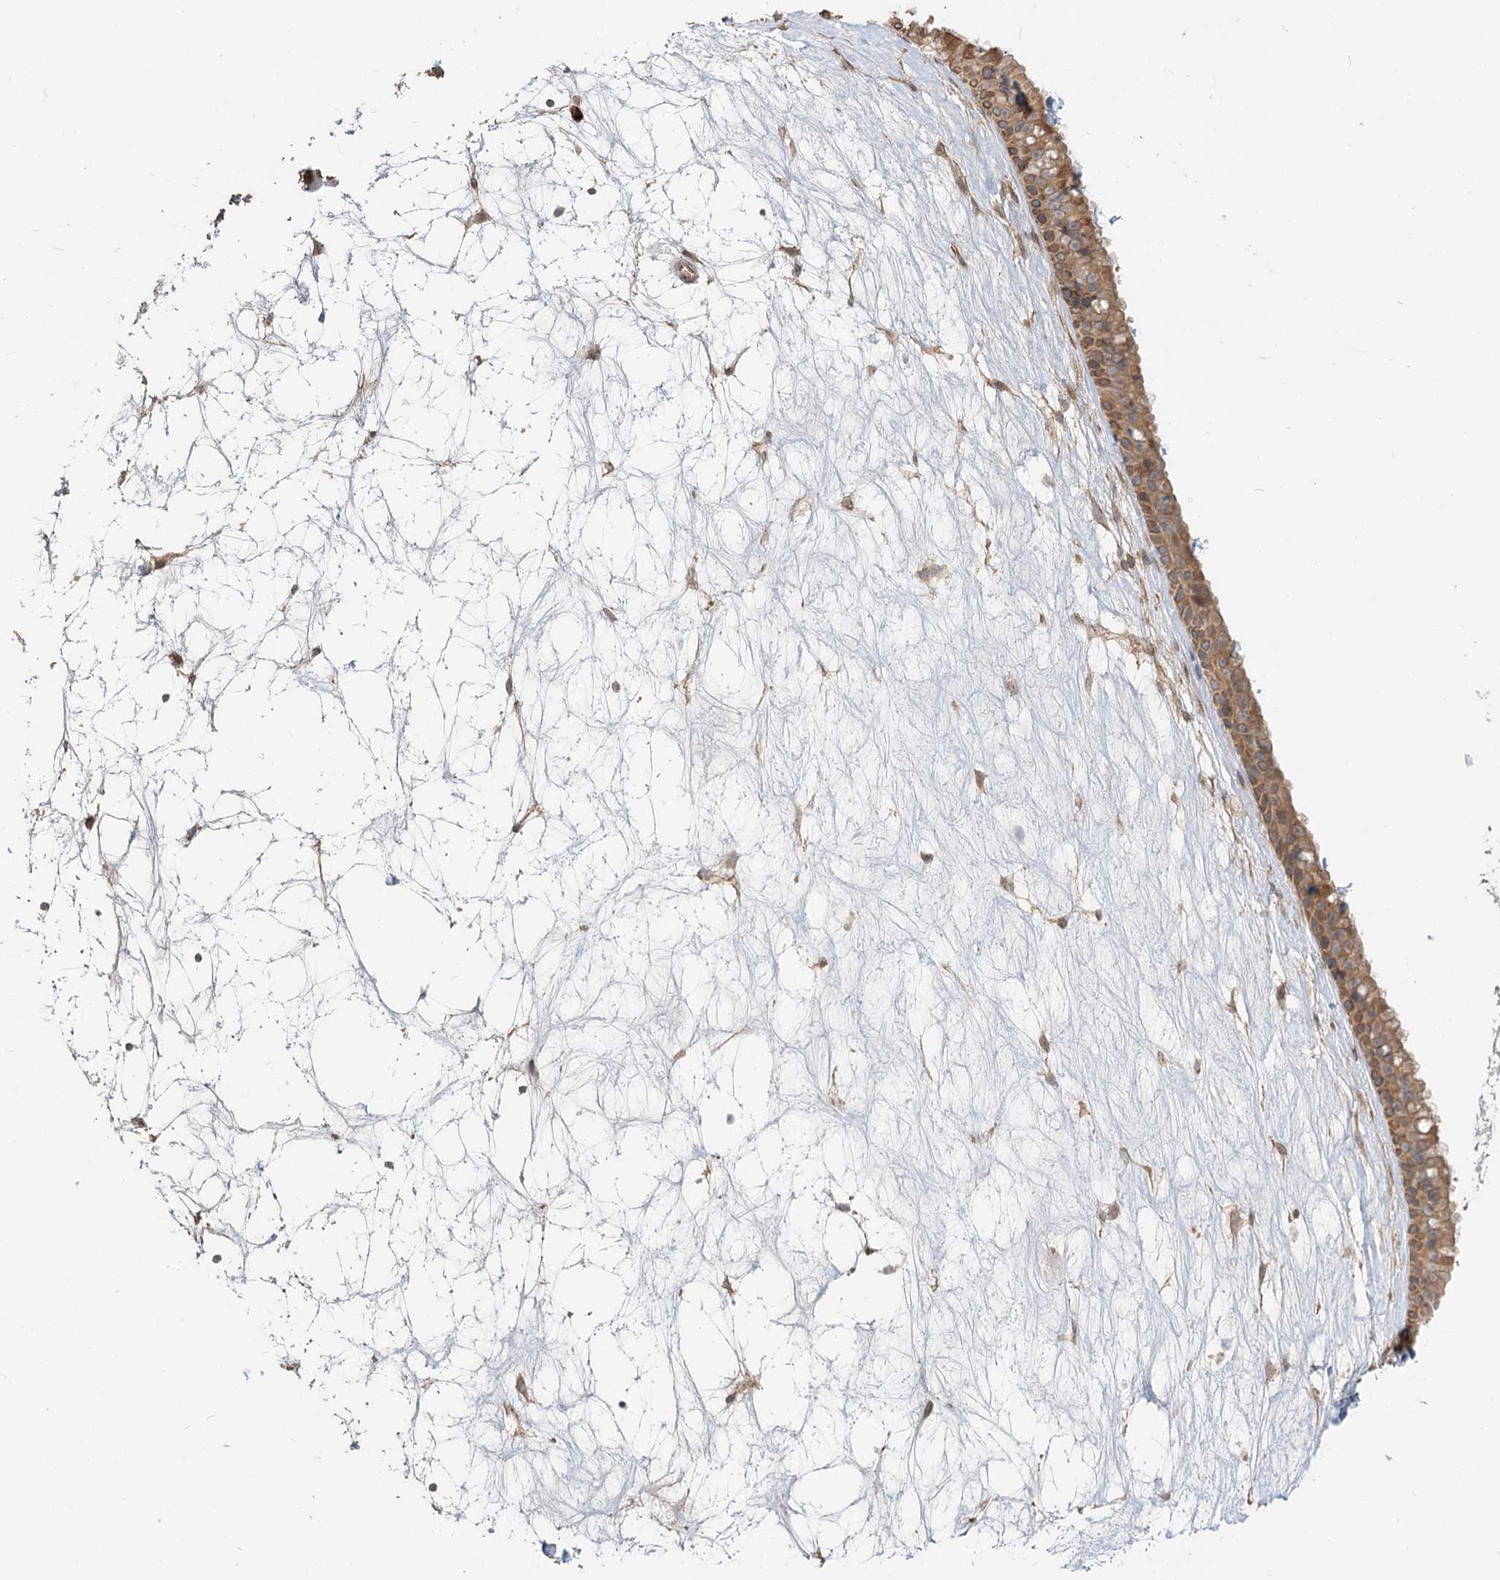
{"staining": {"intensity": "moderate", "quantity": ">75%", "location": "cytoplasmic/membranous"}, "tissue": "nasopharynx", "cell_type": "Respiratory epithelial cells", "image_type": "normal", "snomed": [{"axis": "morphology", "description": "Normal tissue, NOS"}, {"axis": "topography", "description": "Nasopharynx"}], "caption": "Protein expression analysis of benign nasopharynx reveals moderate cytoplasmic/membranous expression in about >75% of respiratory epithelial cells.", "gene": "GUCY2C", "patient": {"sex": "male", "age": 64}}